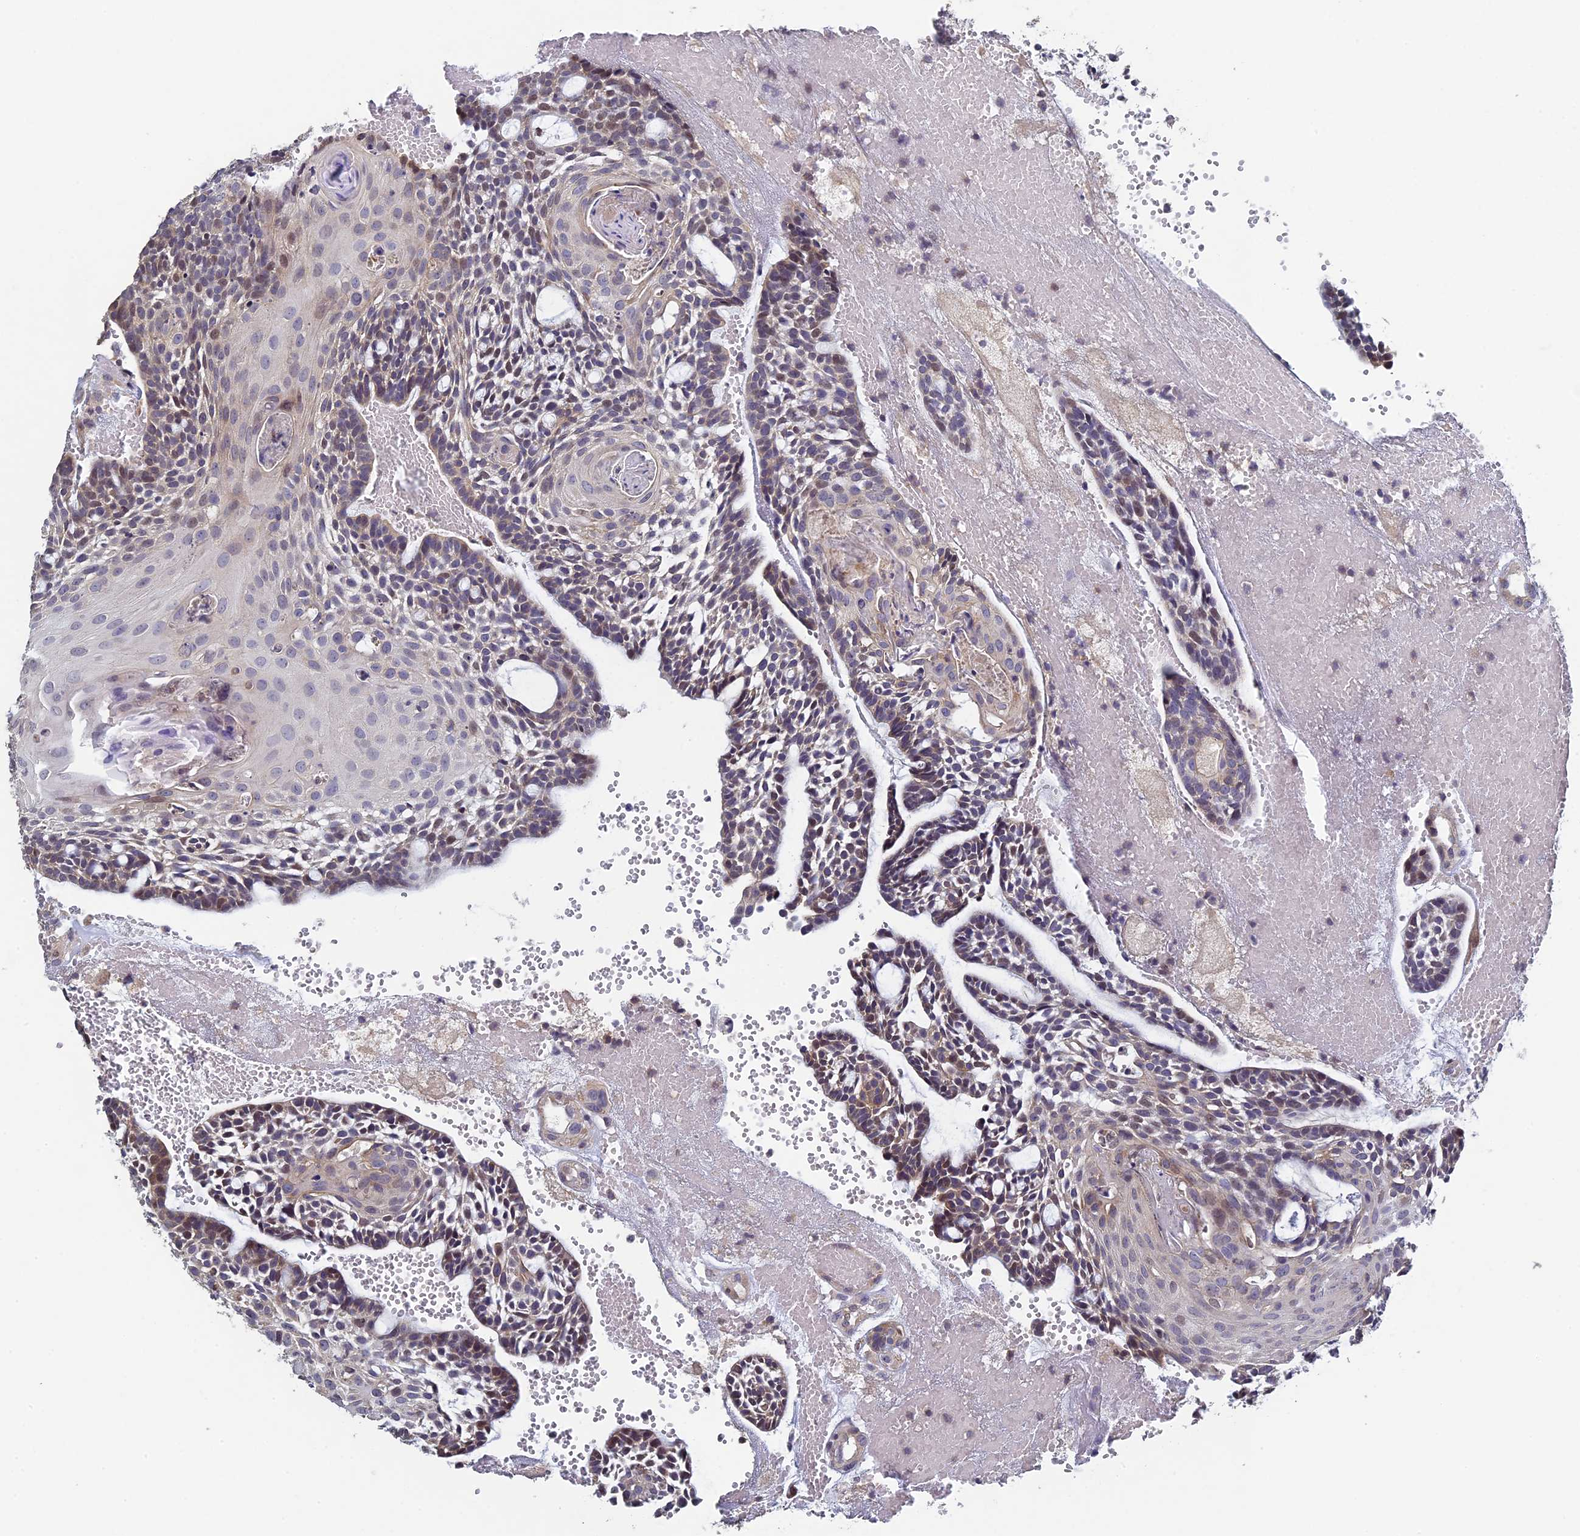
{"staining": {"intensity": "moderate", "quantity": "25%-75%", "location": "cytoplasmic/membranous,nuclear"}, "tissue": "head and neck cancer", "cell_type": "Tumor cells", "image_type": "cancer", "snomed": [{"axis": "morphology", "description": "Adenocarcinoma, NOS"}, {"axis": "topography", "description": "Subcutis"}, {"axis": "topography", "description": "Head-Neck"}], "caption": "Protein analysis of head and neck adenocarcinoma tissue displays moderate cytoplasmic/membranous and nuclear positivity in about 25%-75% of tumor cells. (Stains: DAB (3,3'-diaminobenzidine) in brown, nuclei in blue, Microscopy: brightfield microscopy at high magnification).", "gene": "DIXDC1", "patient": {"sex": "female", "age": 73}}